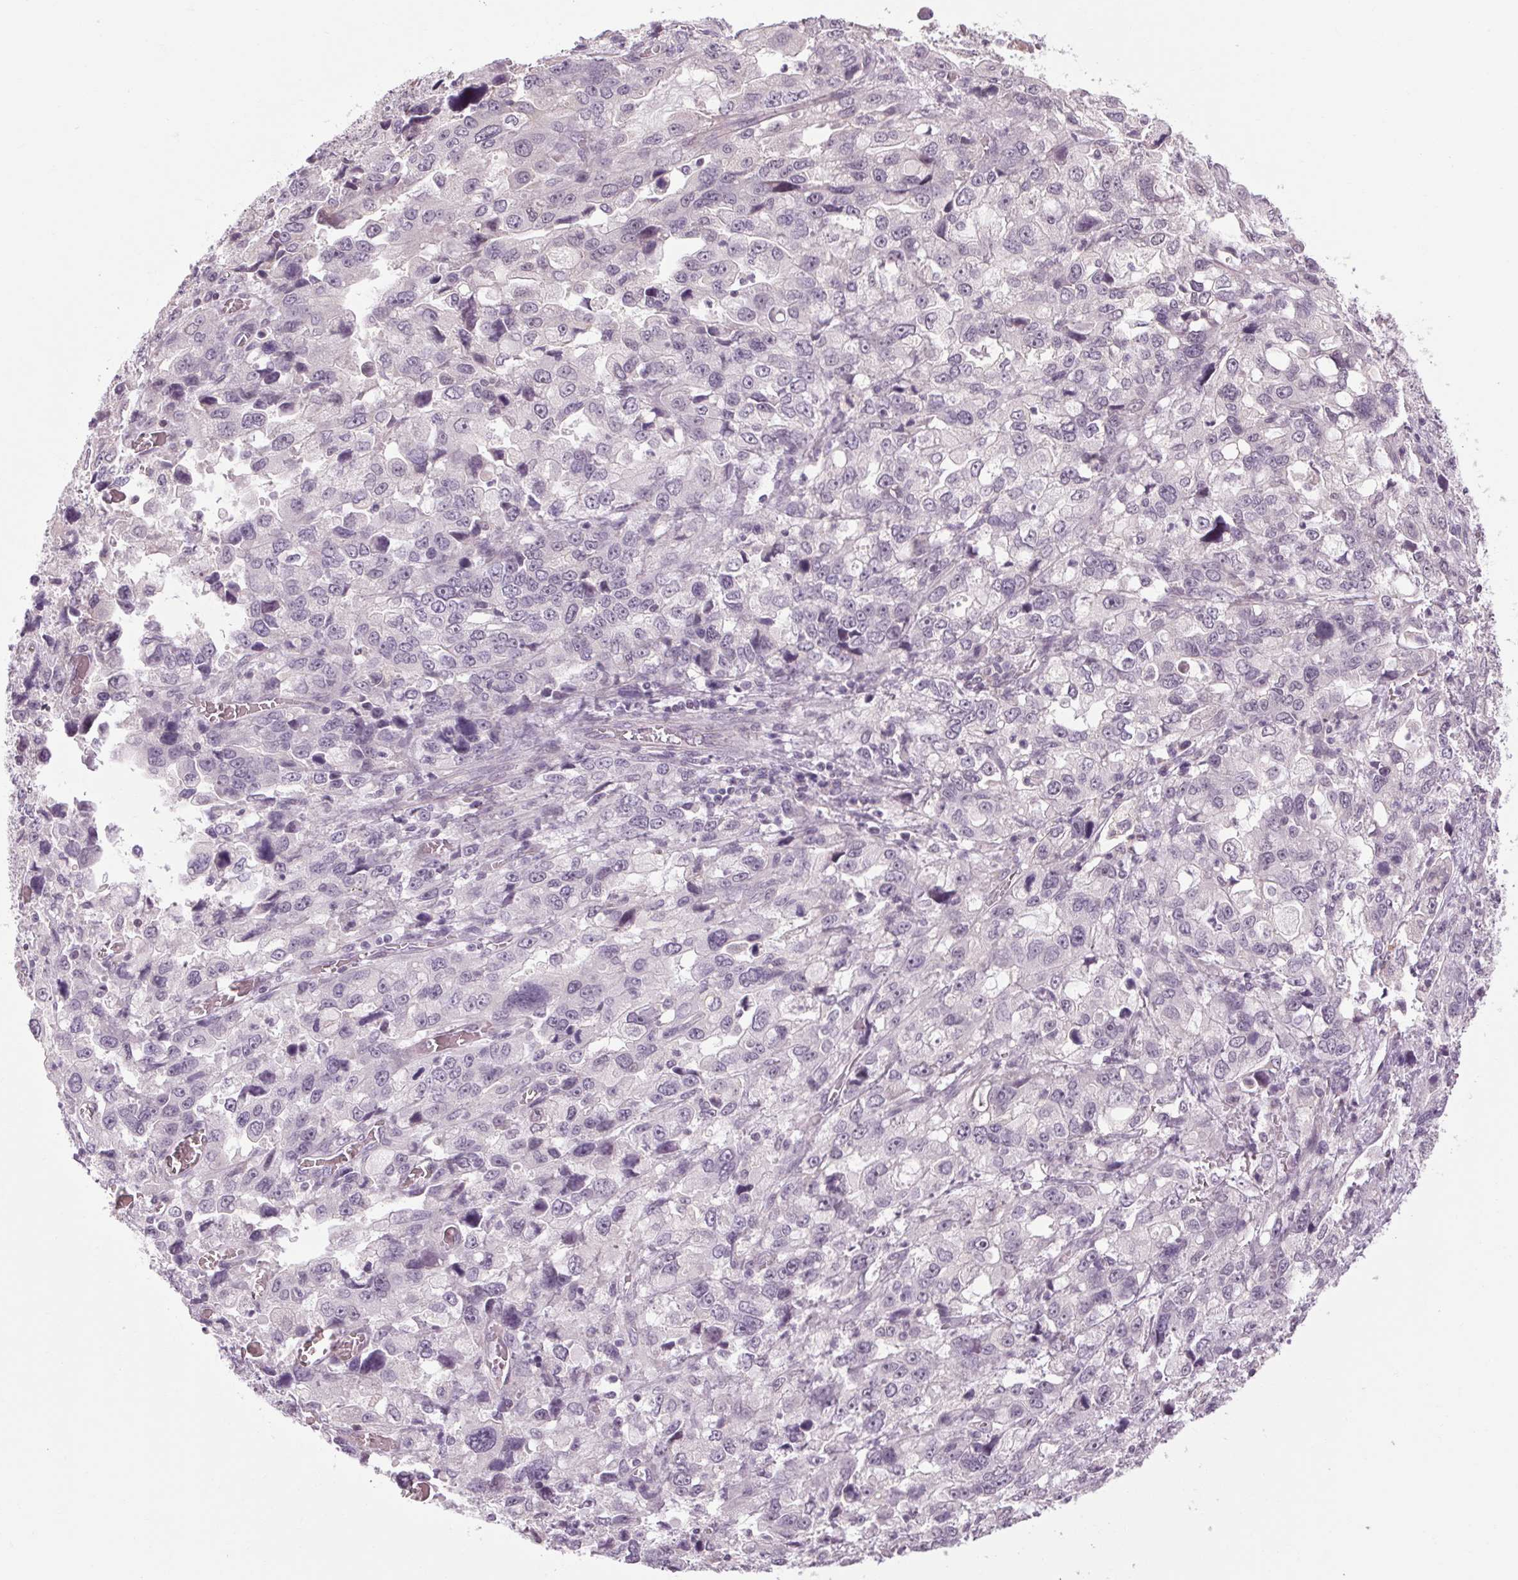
{"staining": {"intensity": "negative", "quantity": "none", "location": "none"}, "tissue": "stomach cancer", "cell_type": "Tumor cells", "image_type": "cancer", "snomed": [{"axis": "morphology", "description": "Adenocarcinoma, NOS"}, {"axis": "topography", "description": "Stomach, upper"}], "caption": "Image shows no protein positivity in tumor cells of stomach cancer tissue. (DAB immunohistochemistry visualized using brightfield microscopy, high magnification).", "gene": "KLHL40", "patient": {"sex": "female", "age": 81}}